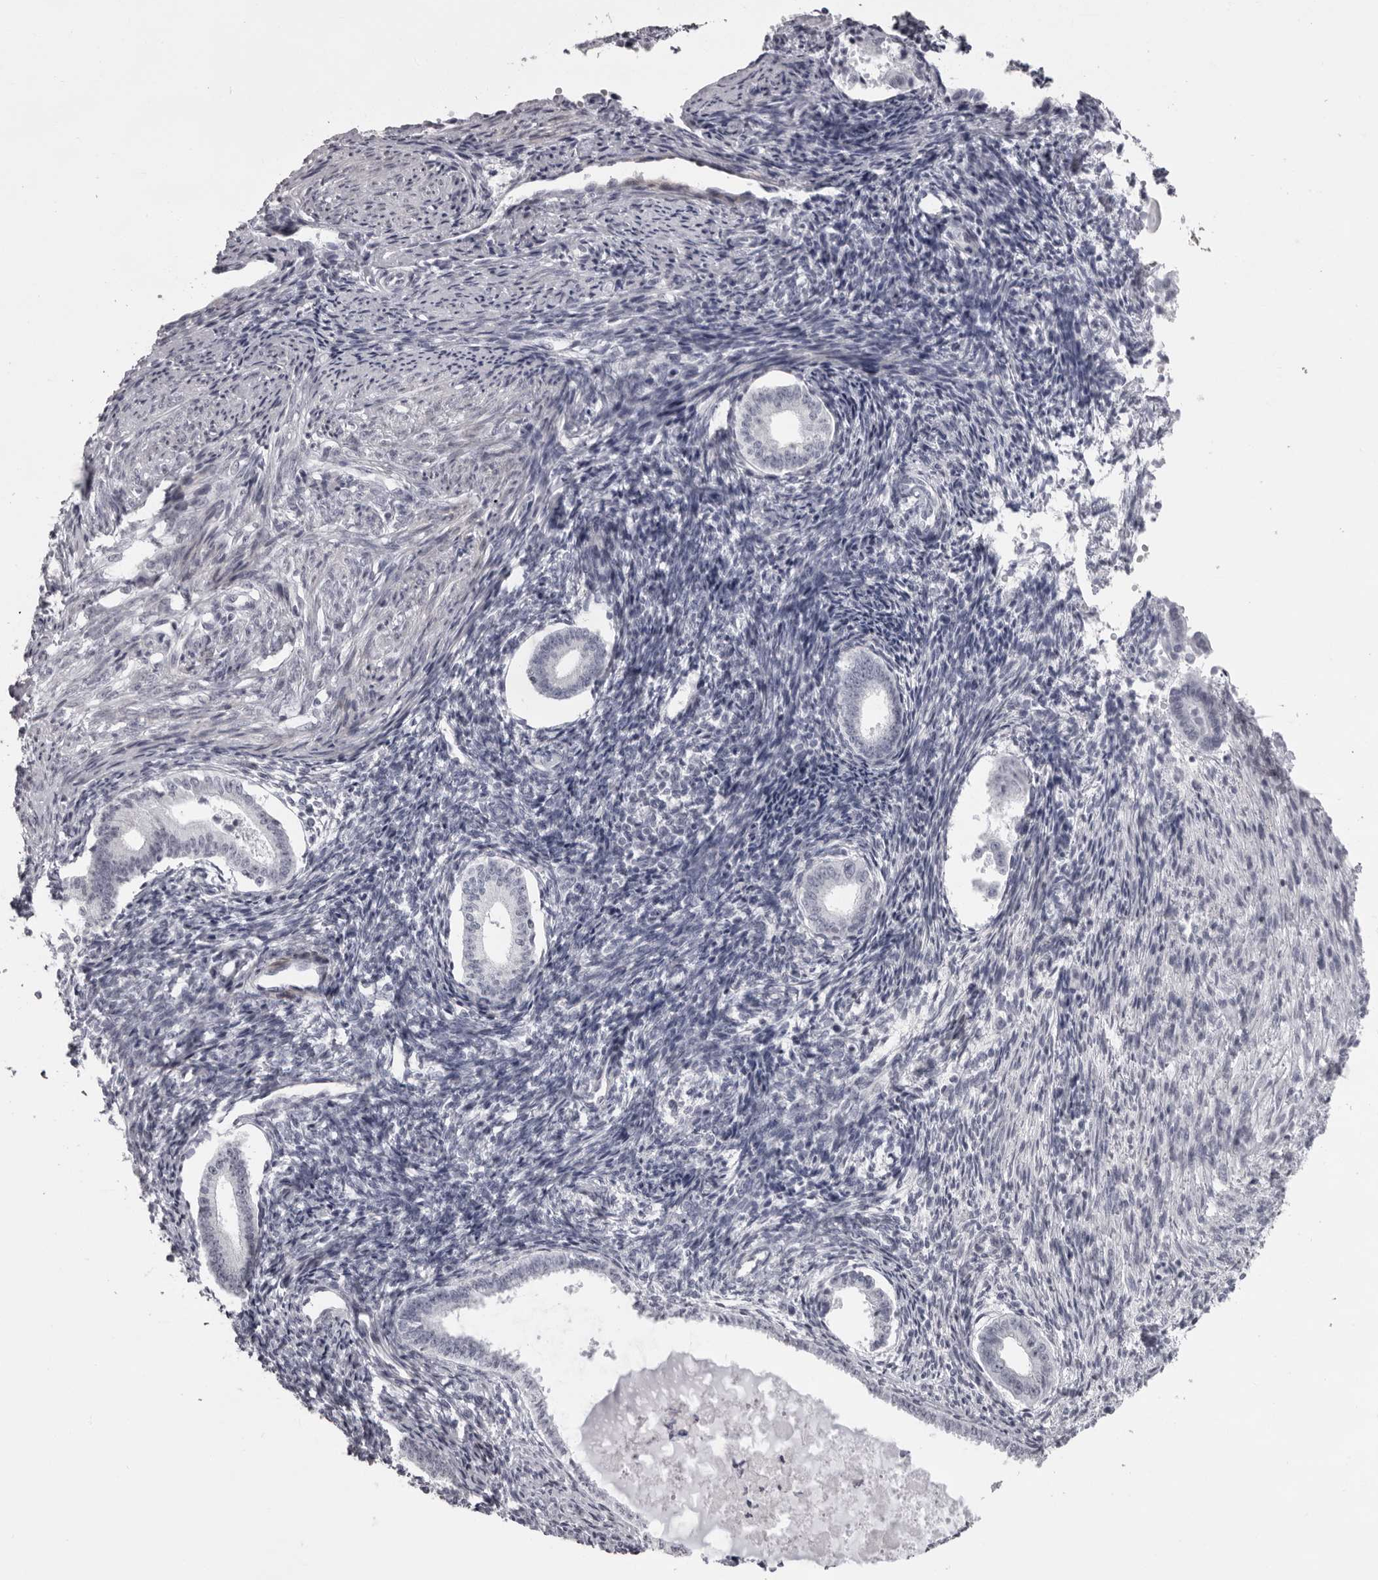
{"staining": {"intensity": "negative", "quantity": "none", "location": "none"}, "tissue": "endometrium", "cell_type": "Cells in endometrial stroma", "image_type": "normal", "snomed": [{"axis": "morphology", "description": "Normal tissue, NOS"}, {"axis": "topography", "description": "Endometrium"}], "caption": "IHC micrograph of benign endometrium stained for a protein (brown), which shows no expression in cells in endometrial stroma. (DAB immunohistochemistry with hematoxylin counter stain).", "gene": "NUDT18", "patient": {"sex": "female", "age": 56}}